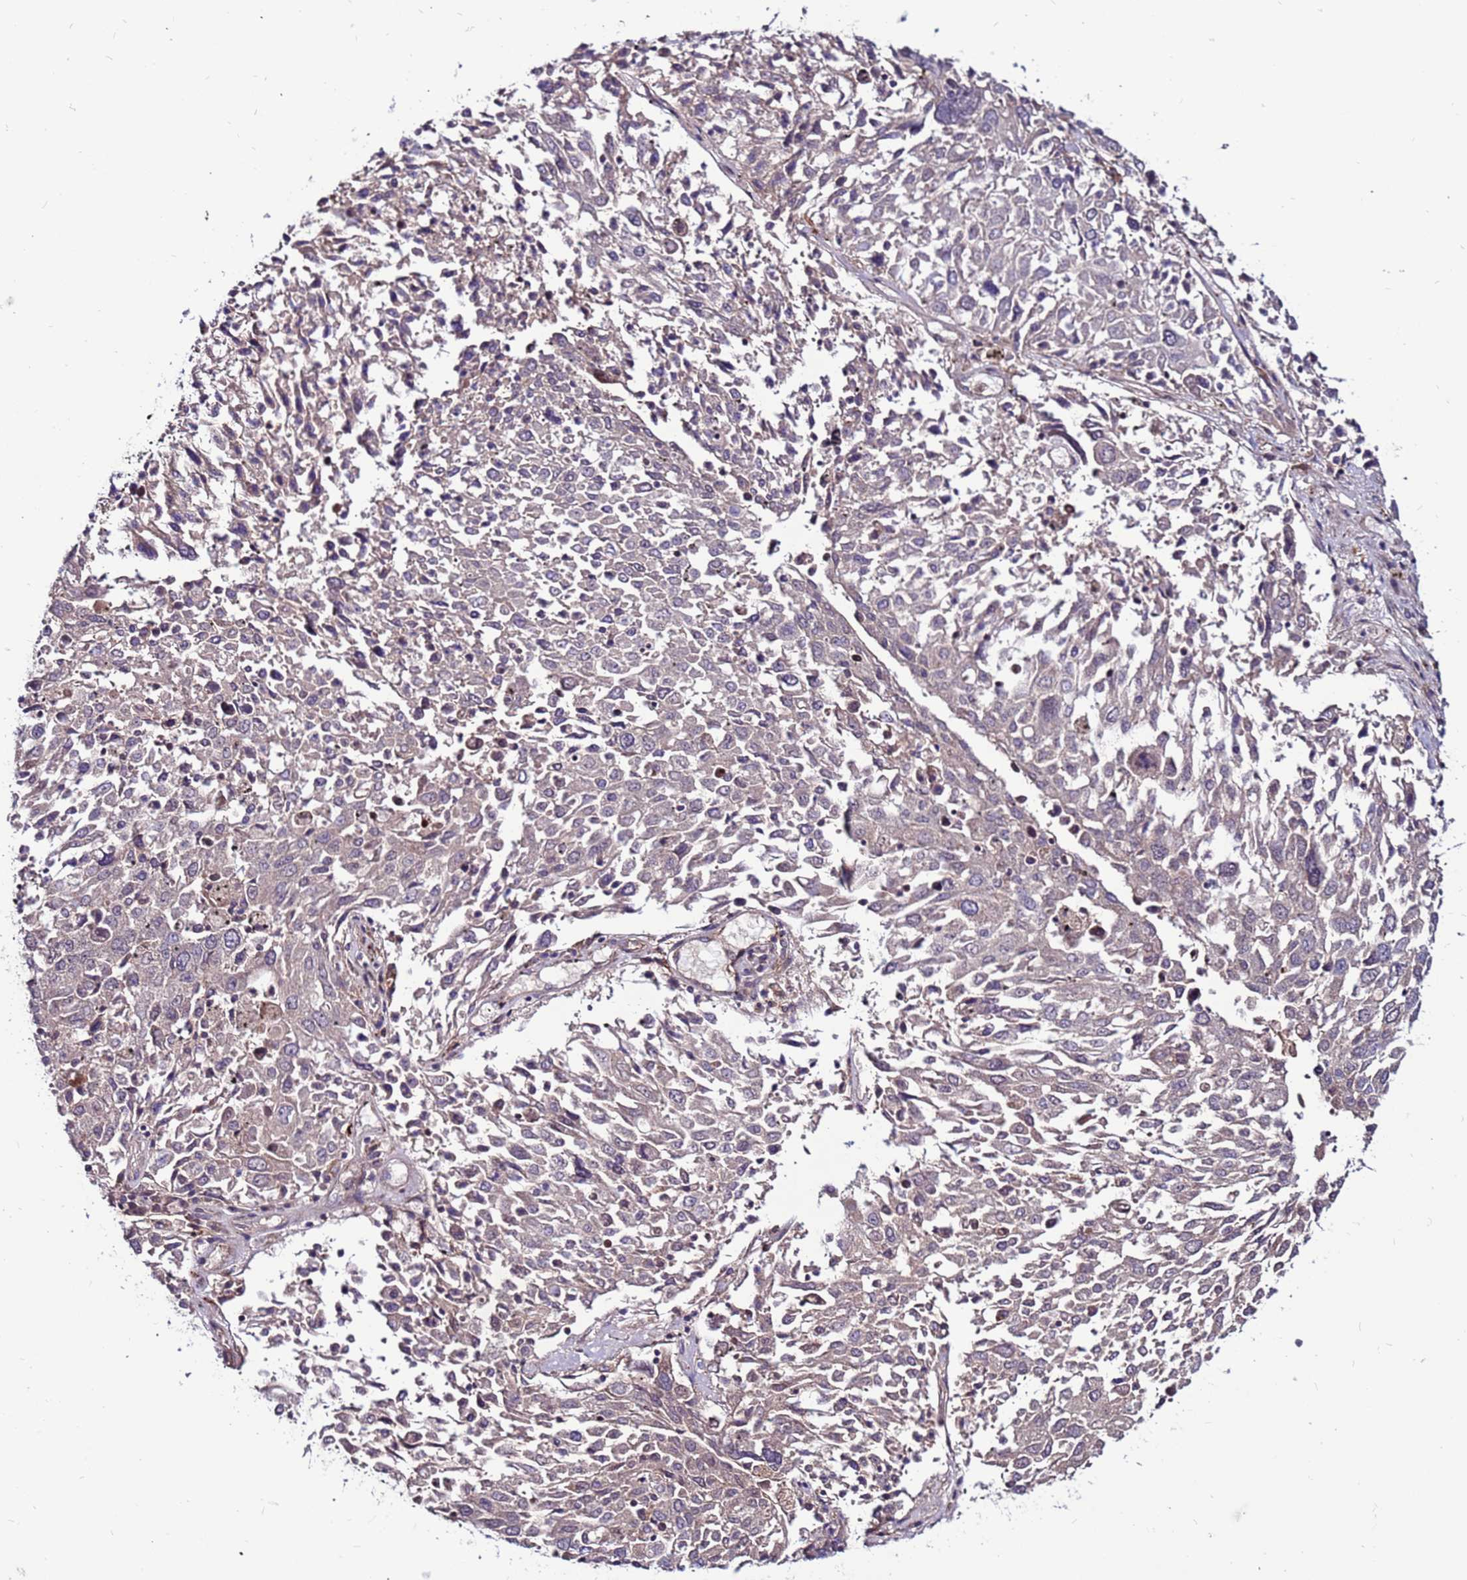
{"staining": {"intensity": "negative", "quantity": "none", "location": "none"}, "tissue": "lung cancer", "cell_type": "Tumor cells", "image_type": "cancer", "snomed": [{"axis": "morphology", "description": "Squamous cell carcinoma, NOS"}, {"axis": "topography", "description": "Lung"}], "caption": "Tumor cells are negative for brown protein staining in lung cancer (squamous cell carcinoma). The staining is performed using DAB (3,3'-diaminobenzidine) brown chromogen with nuclei counter-stained in using hematoxylin.", "gene": "CCDC71", "patient": {"sex": "male", "age": 65}}